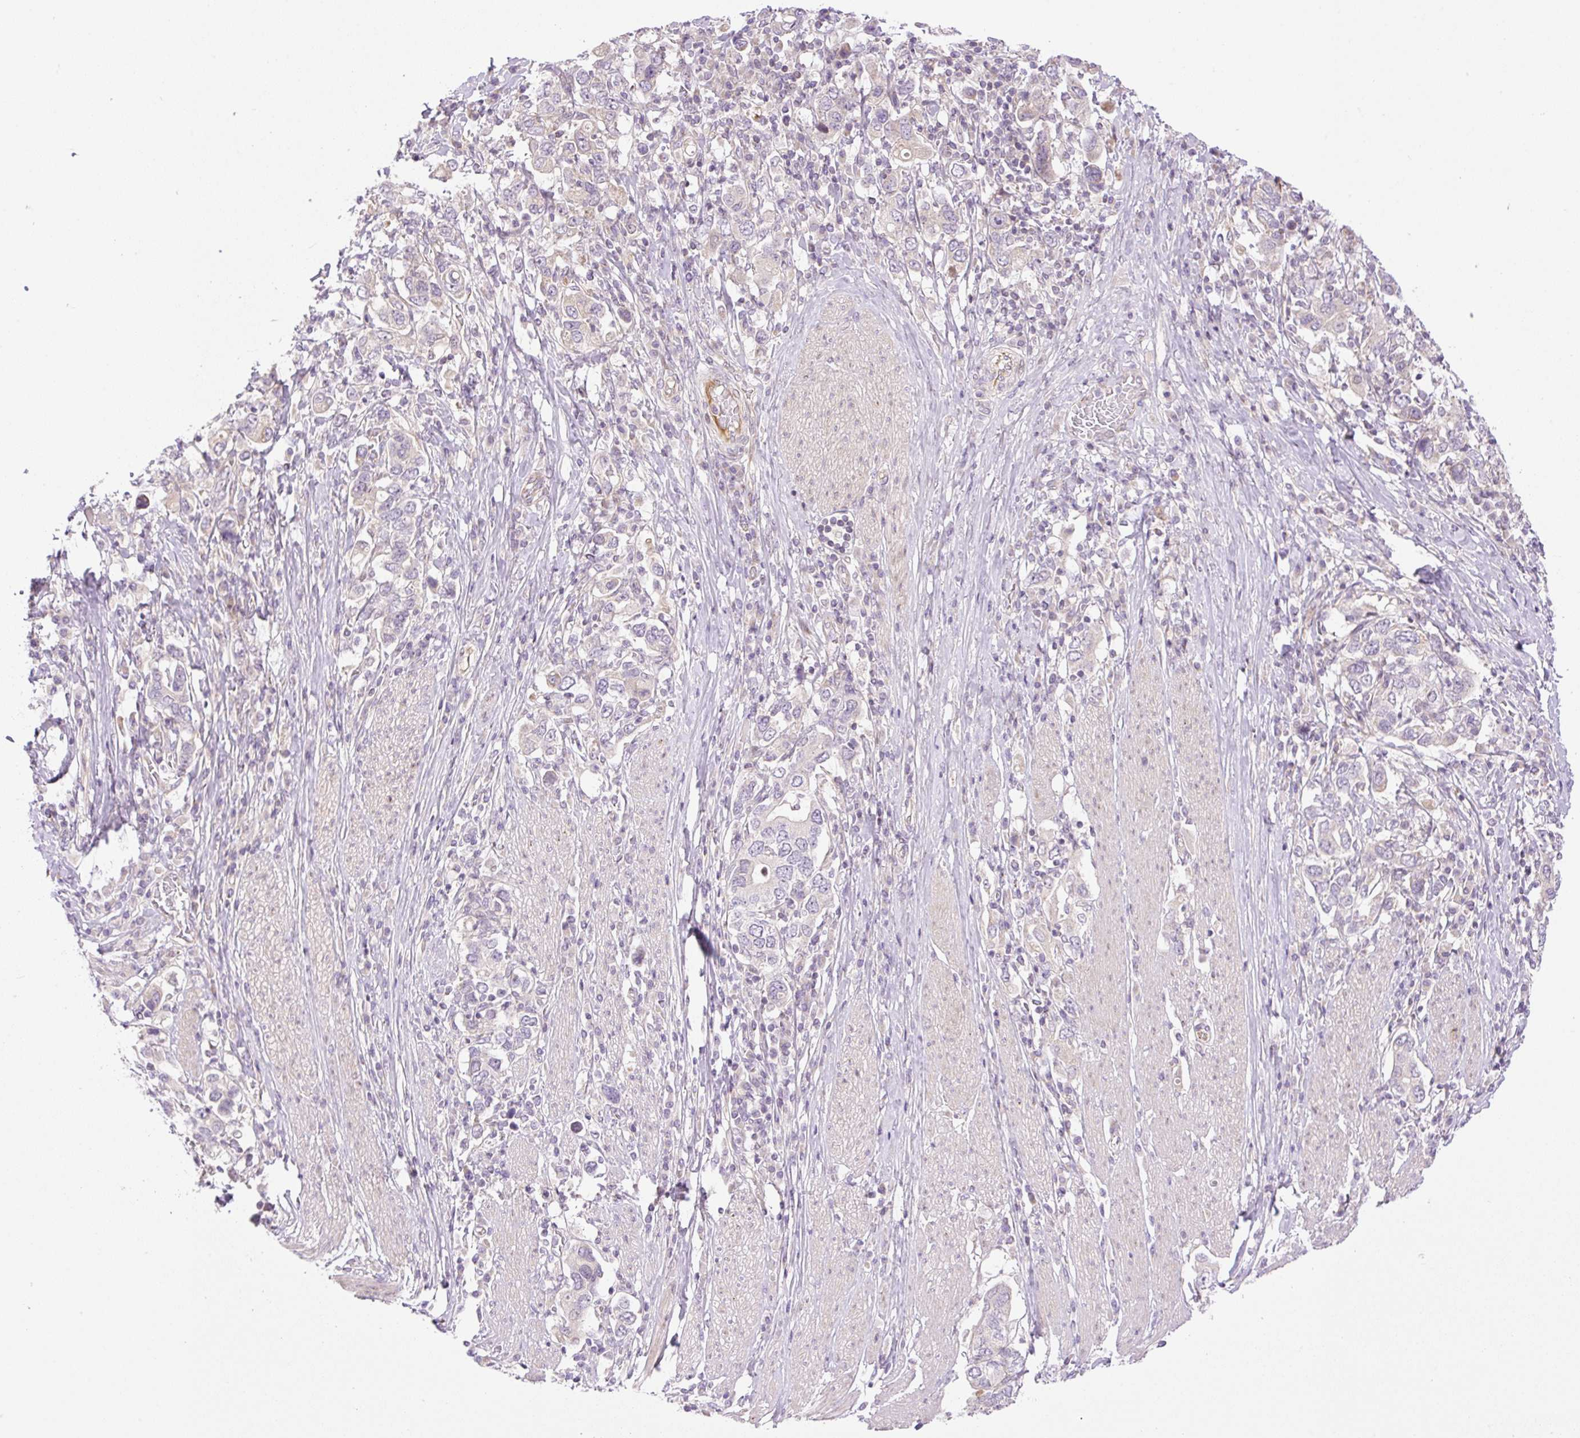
{"staining": {"intensity": "negative", "quantity": "none", "location": "none"}, "tissue": "stomach cancer", "cell_type": "Tumor cells", "image_type": "cancer", "snomed": [{"axis": "morphology", "description": "Adenocarcinoma, NOS"}, {"axis": "topography", "description": "Stomach, upper"}, {"axis": "topography", "description": "Stomach"}], "caption": "Immunohistochemistry image of neoplastic tissue: human stomach cancer stained with DAB shows no significant protein positivity in tumor cells.", "gene": "ZNF394", "patient": {"sex": "male", "age": 62}}